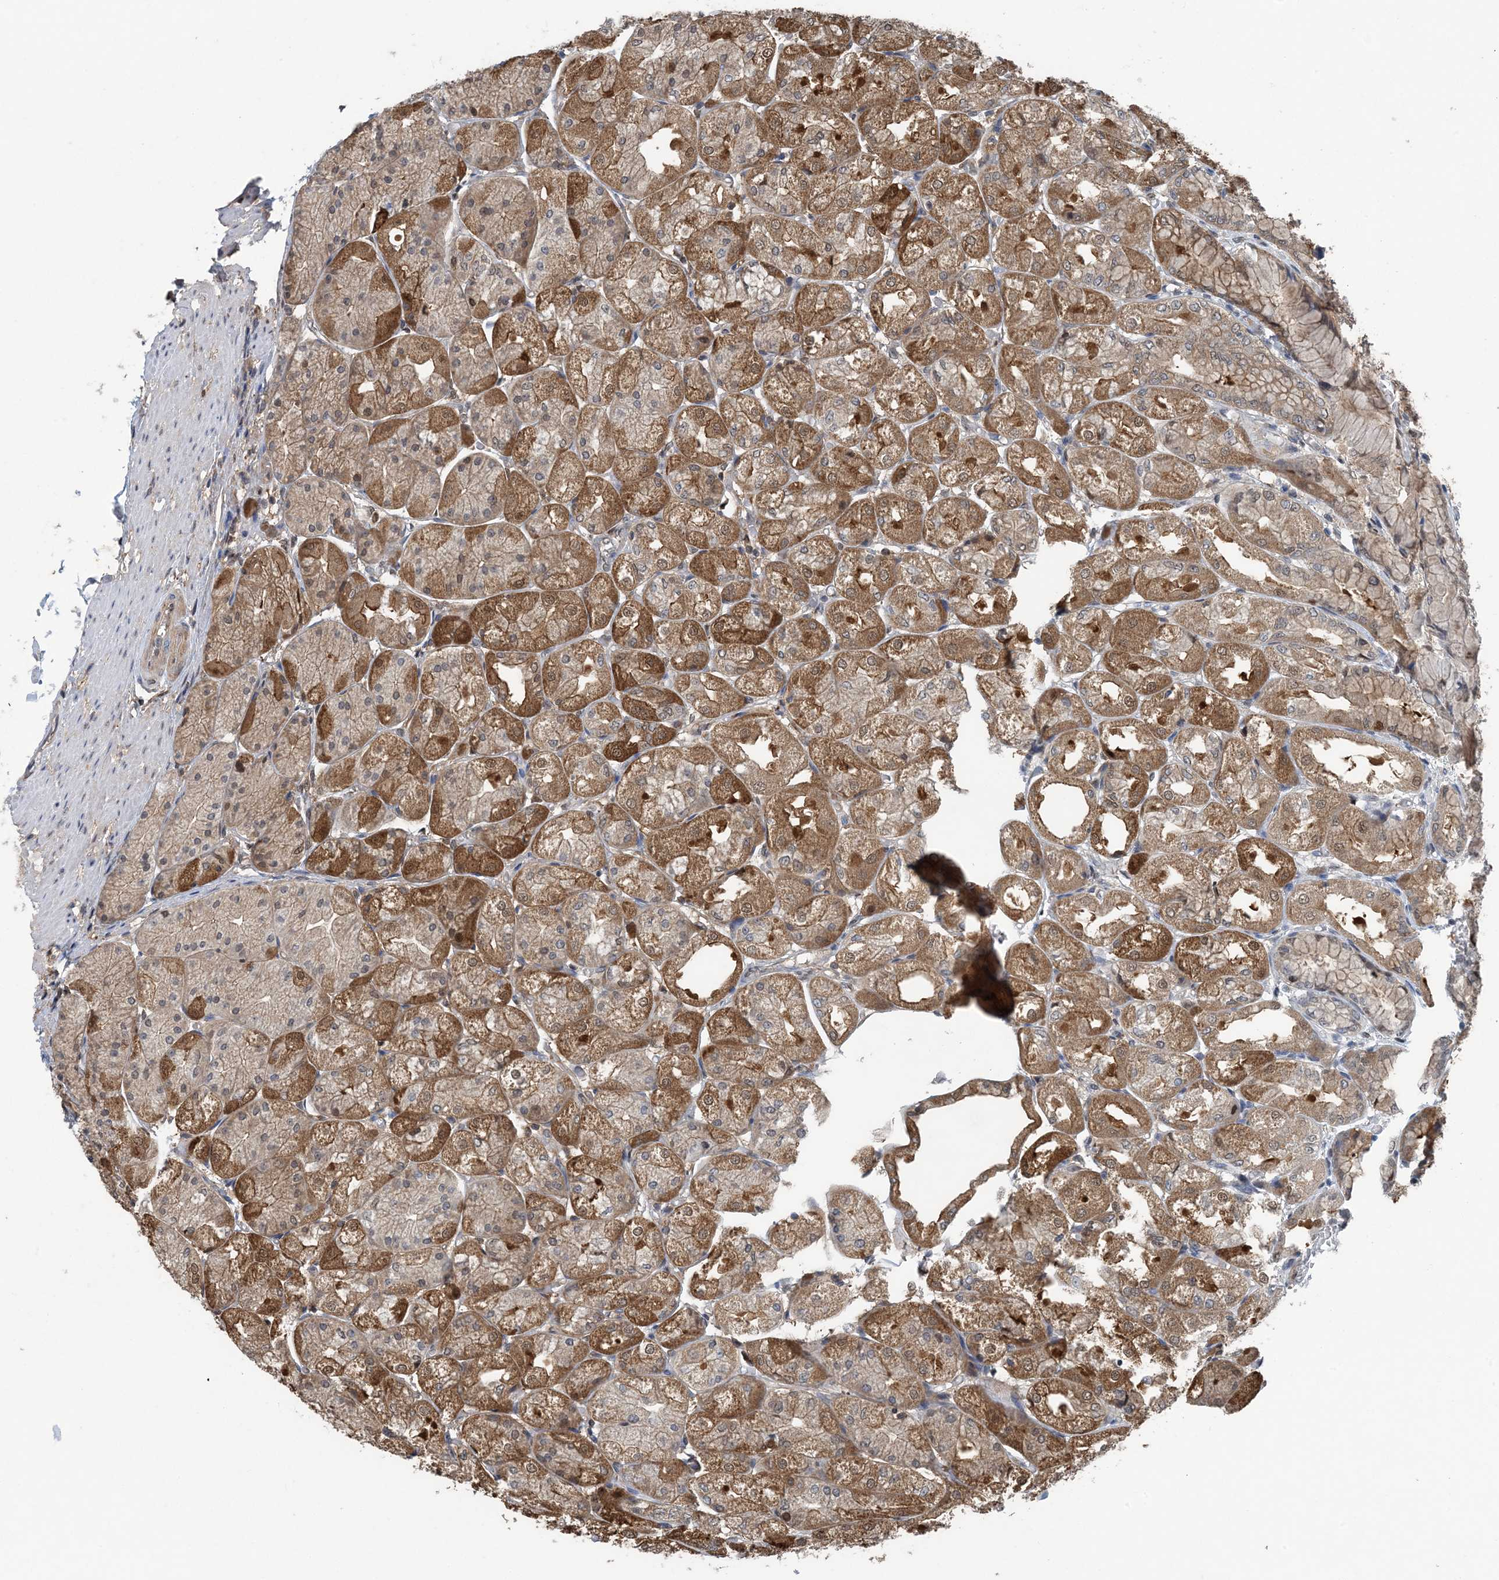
{"staining": {"intensity": "strong", "quantity": "25%-75%", "location": "cytoplasmic/membranous,nuclear"}, "tissue": "stomach", "cell_type": "Glandular cells", "image_type": "normal", "snomed": [{"axis": "morphology", "description": "Normal tissue, NOS"}, {"axis": "topography", "description": "Stomach, upper"}], "caption": "Human stomach stained for a protein (brown) shows strong cytoplasmic/membranous,nuclear positive staining in about 25%-75% of glandular cells.", "gene": "HIKESHI", "patient": {"sex": "male", "age": 72}}